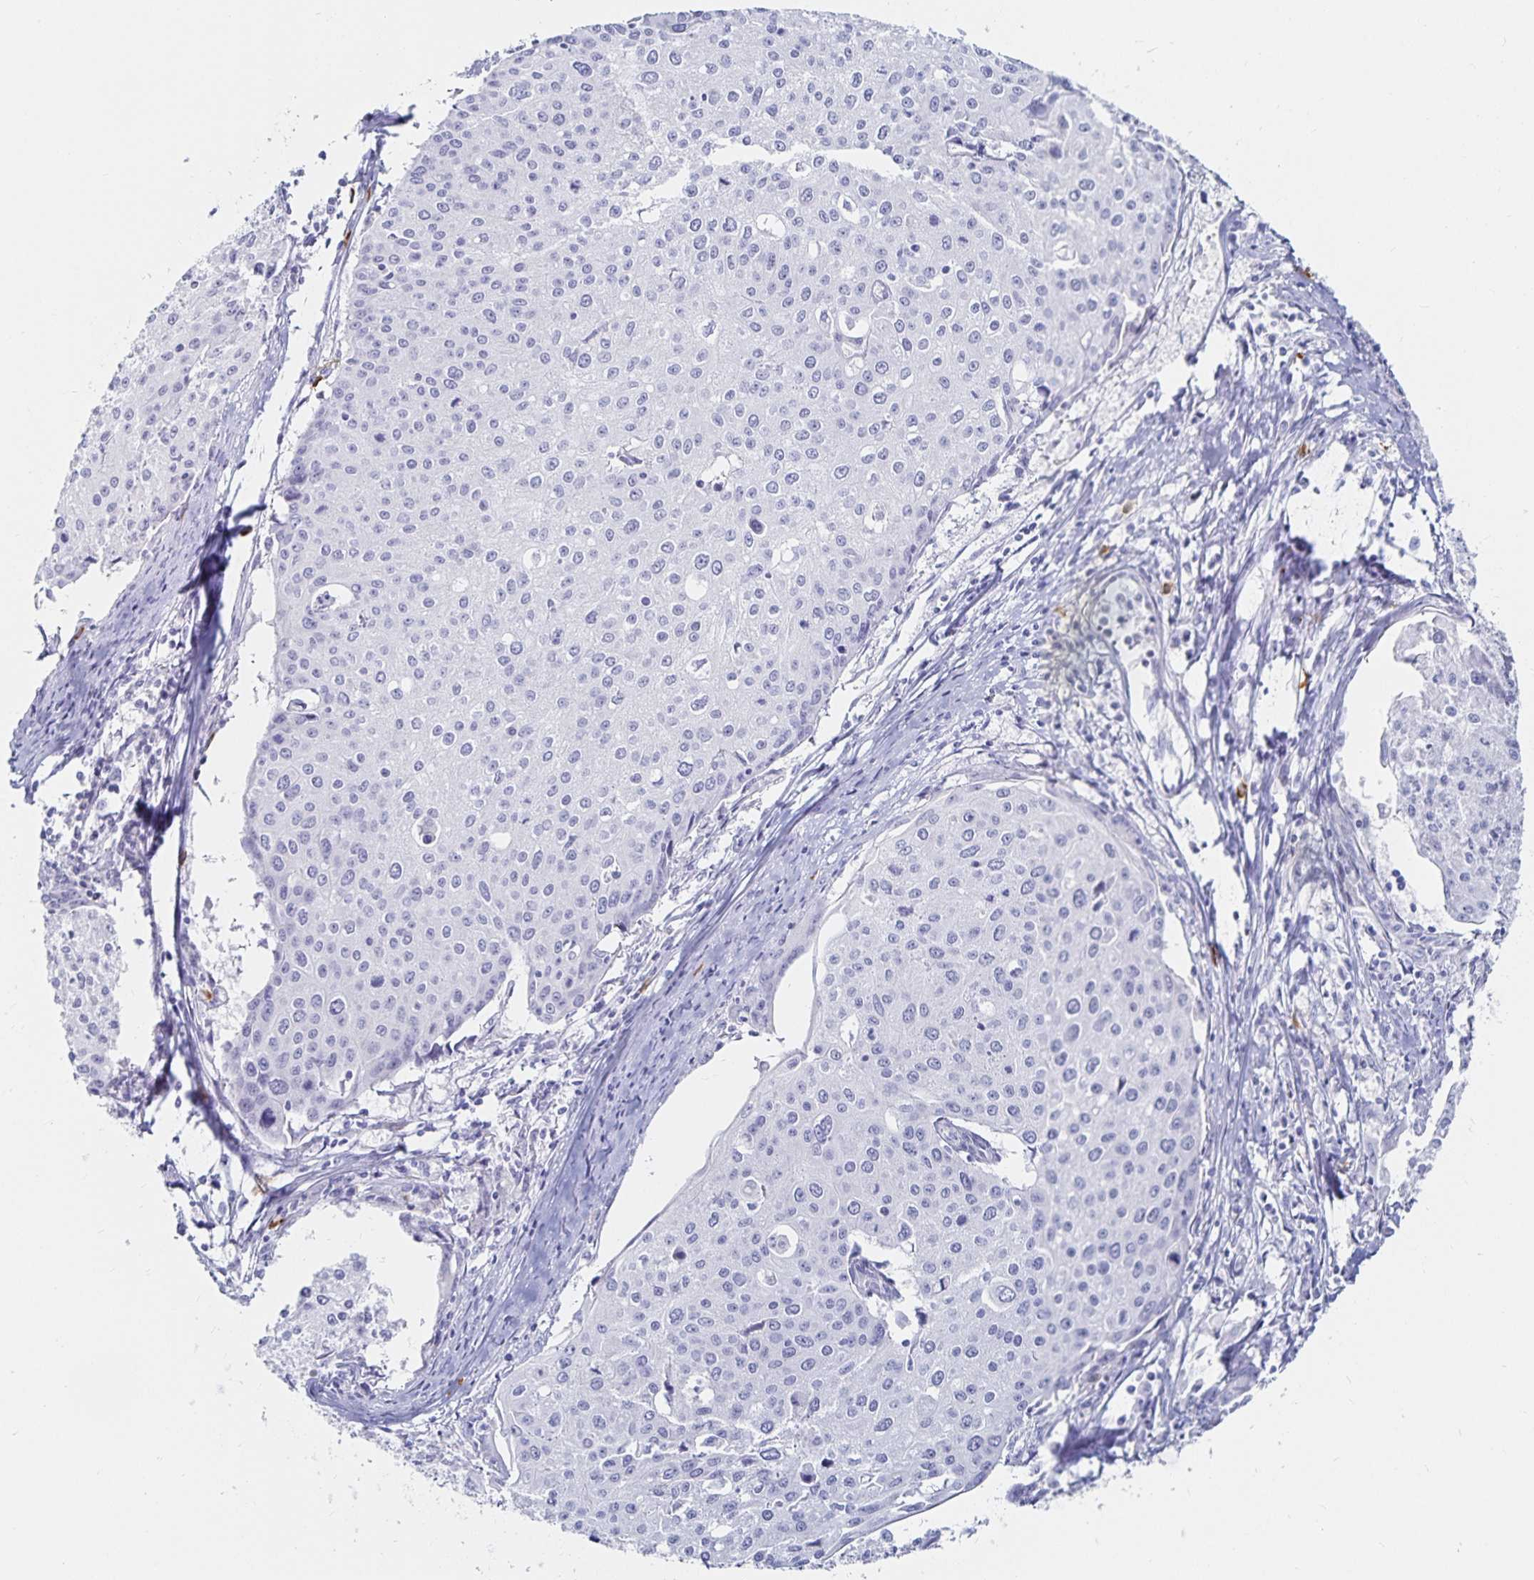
{"staining": {"intensity": "negative", "quantity": "none", "location": "none"}, "tissue": "cervical cancer", "cell_type": "Tumor cells", "image_type": "cancer", "snomed": [{"axis": "morphology", "description": "Squamous cell carcinoma, NOS"}, {"axis": "topography", "description": "Cervix"}], "caption": "DAB immunohistochemical staining of cervical cancer displays no significant staining in tumor cells.", "gene": "TNIP1", "patient": {"sex": "female", "age": 38}}